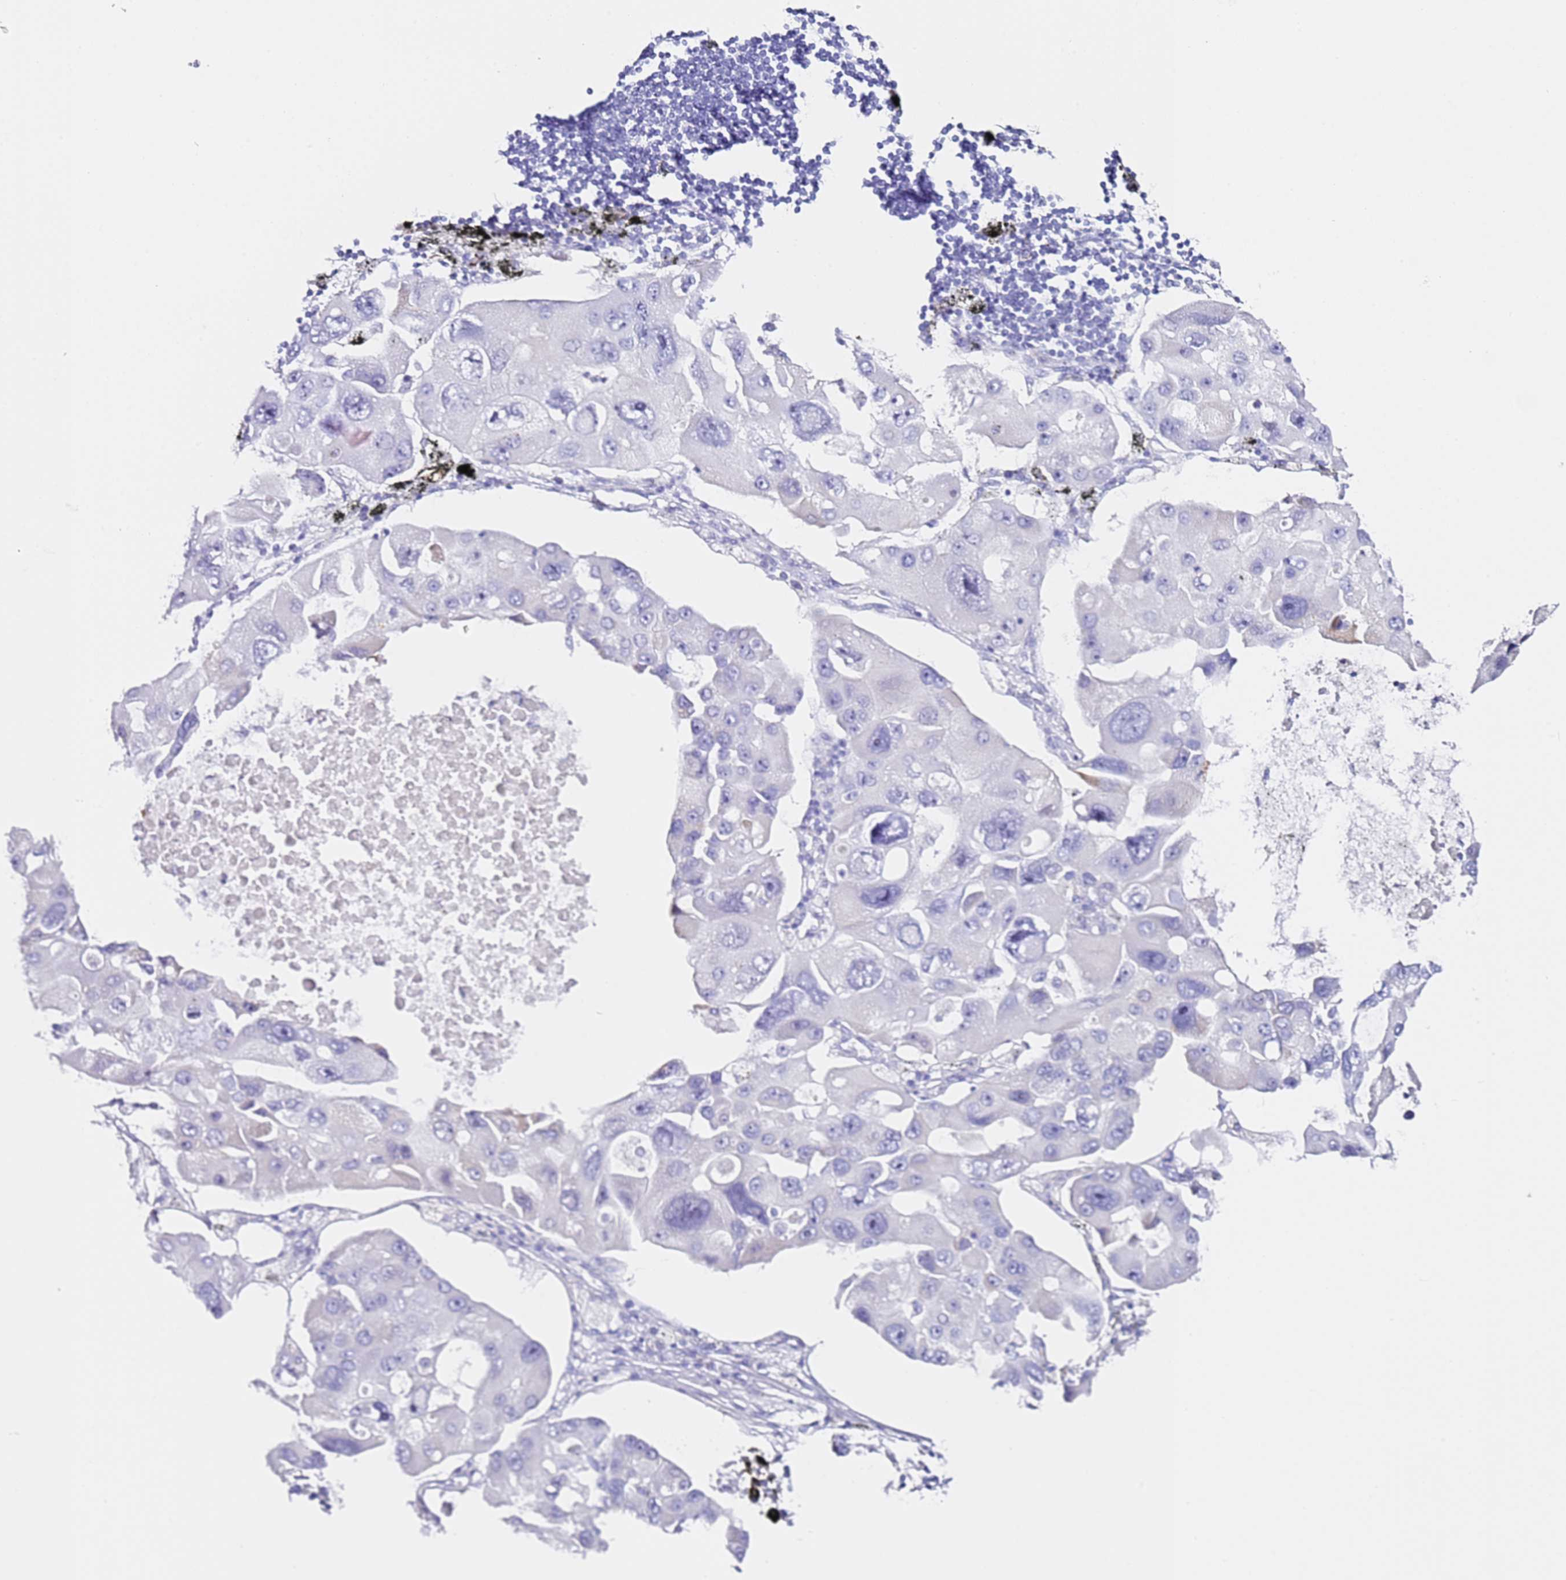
{"staining": {"intensity": "negative", "quantity": "none", "location": "none"}, "tissue": "lung cancer", "cell_type": "Tumor cells", "image_type": "cancer", "snomed": [{"axis": "morphology", "description": "Adenocarcinoma, NOS"}, {"axis": "topography", "description": "Lung"}], "caption": "There is no significant staining in tumor cells of adenocarcinoma (lung).", "gene": "PTBP2", "patient": {"sex": "female", "age": 54}}